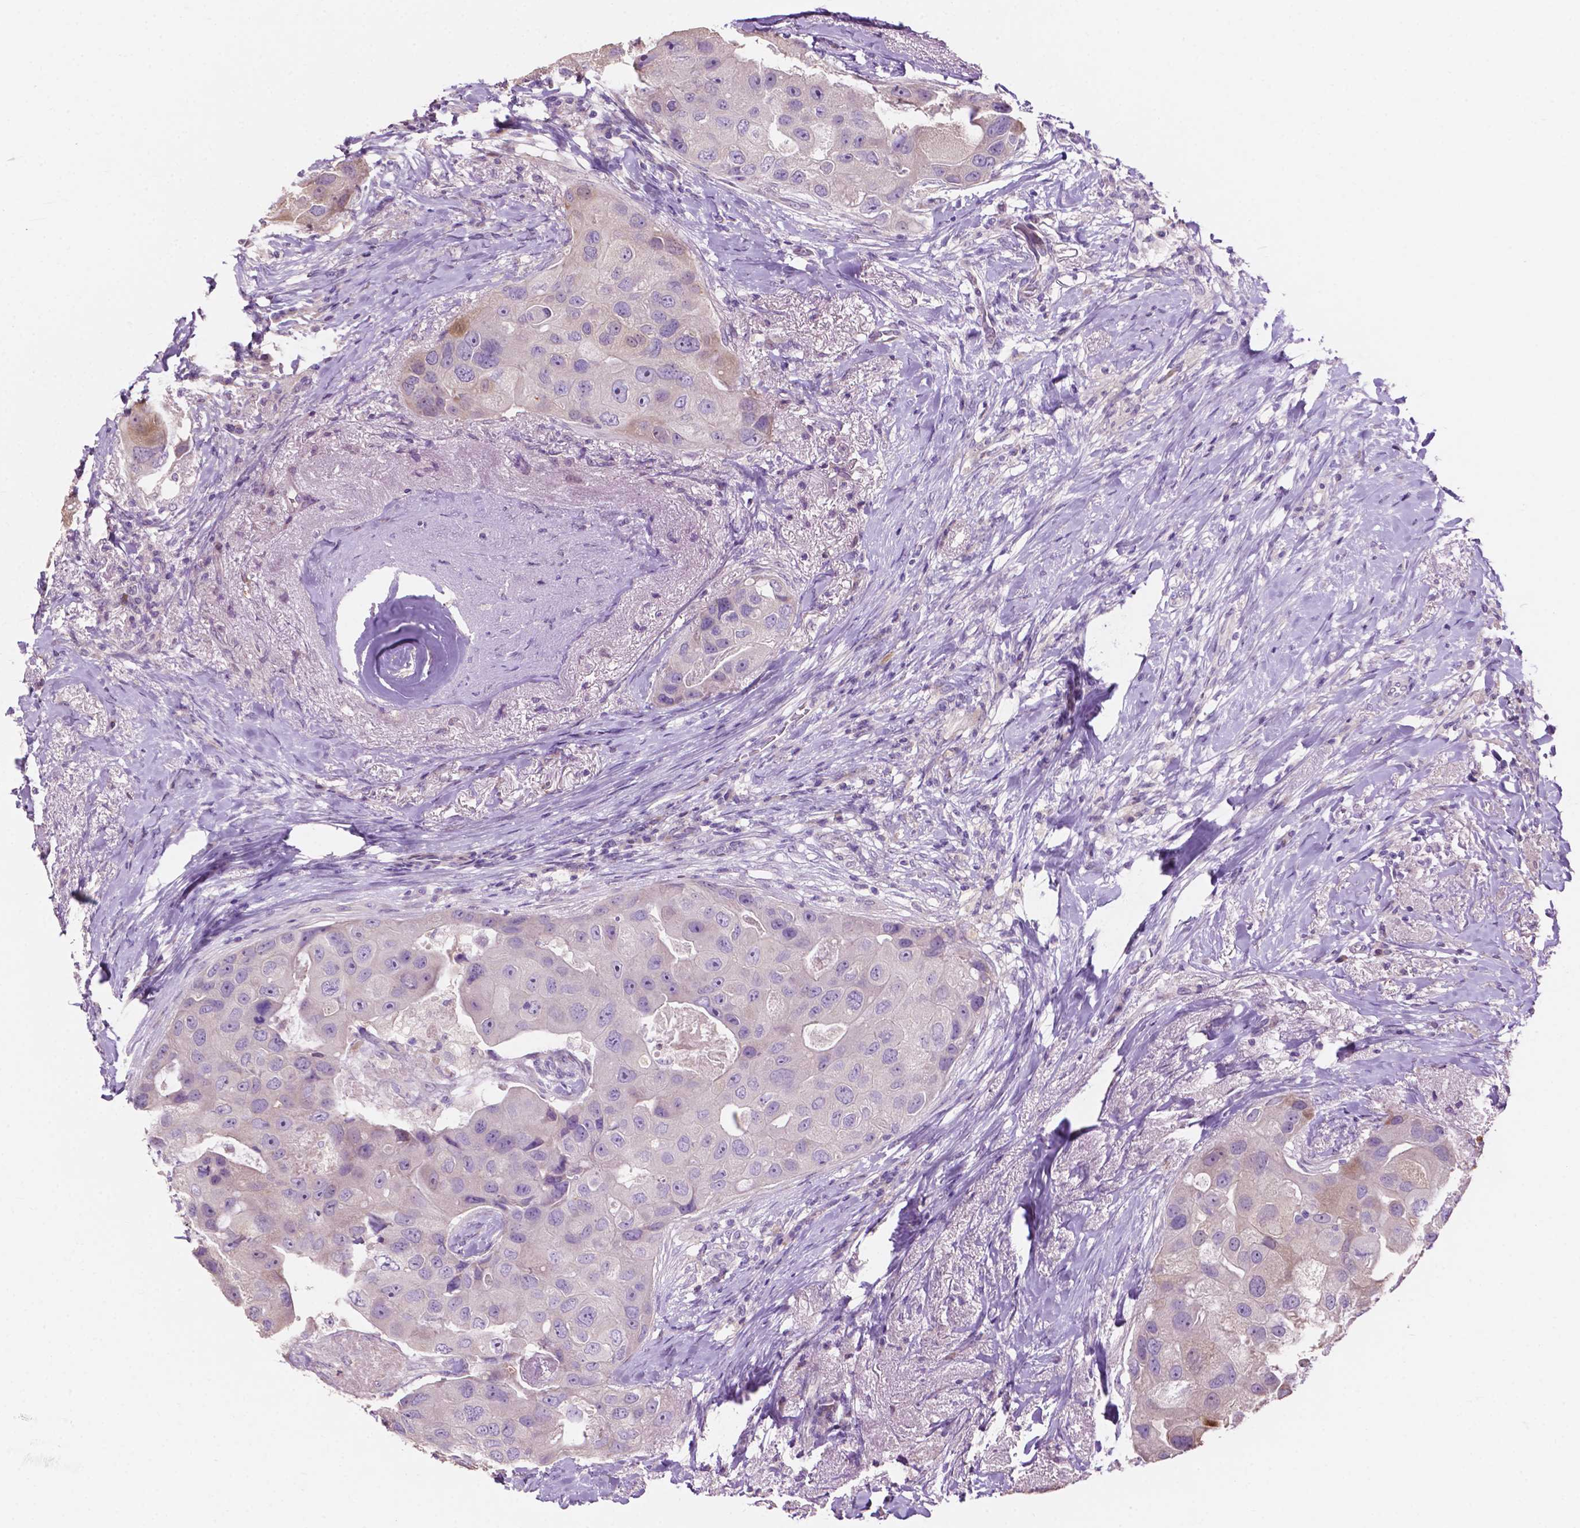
{"staining": {"intensity": "weak", "quantity": "<25%", "location": "cytoplasmic/membranous"}, "tissue": "breast cancer", "cell_type": "Tumor cells", "image_type": "cancer", "snomed": [{"axis": "morphology", "description": "Duct carcinoma"}, {"axis": "topography", "description": "Breast"}], "caption": "This is a photomicrograph of immunohistochemistry staining of invasive ductal carcinoma (breast), which shows no positivity in tumor cells. (DAB (3,3'-diaminobenzidine) immunohistochemistry (IHC), high magnification).", "gene": "CLDN17", "patient": {"sex": "female", "age": 43}}